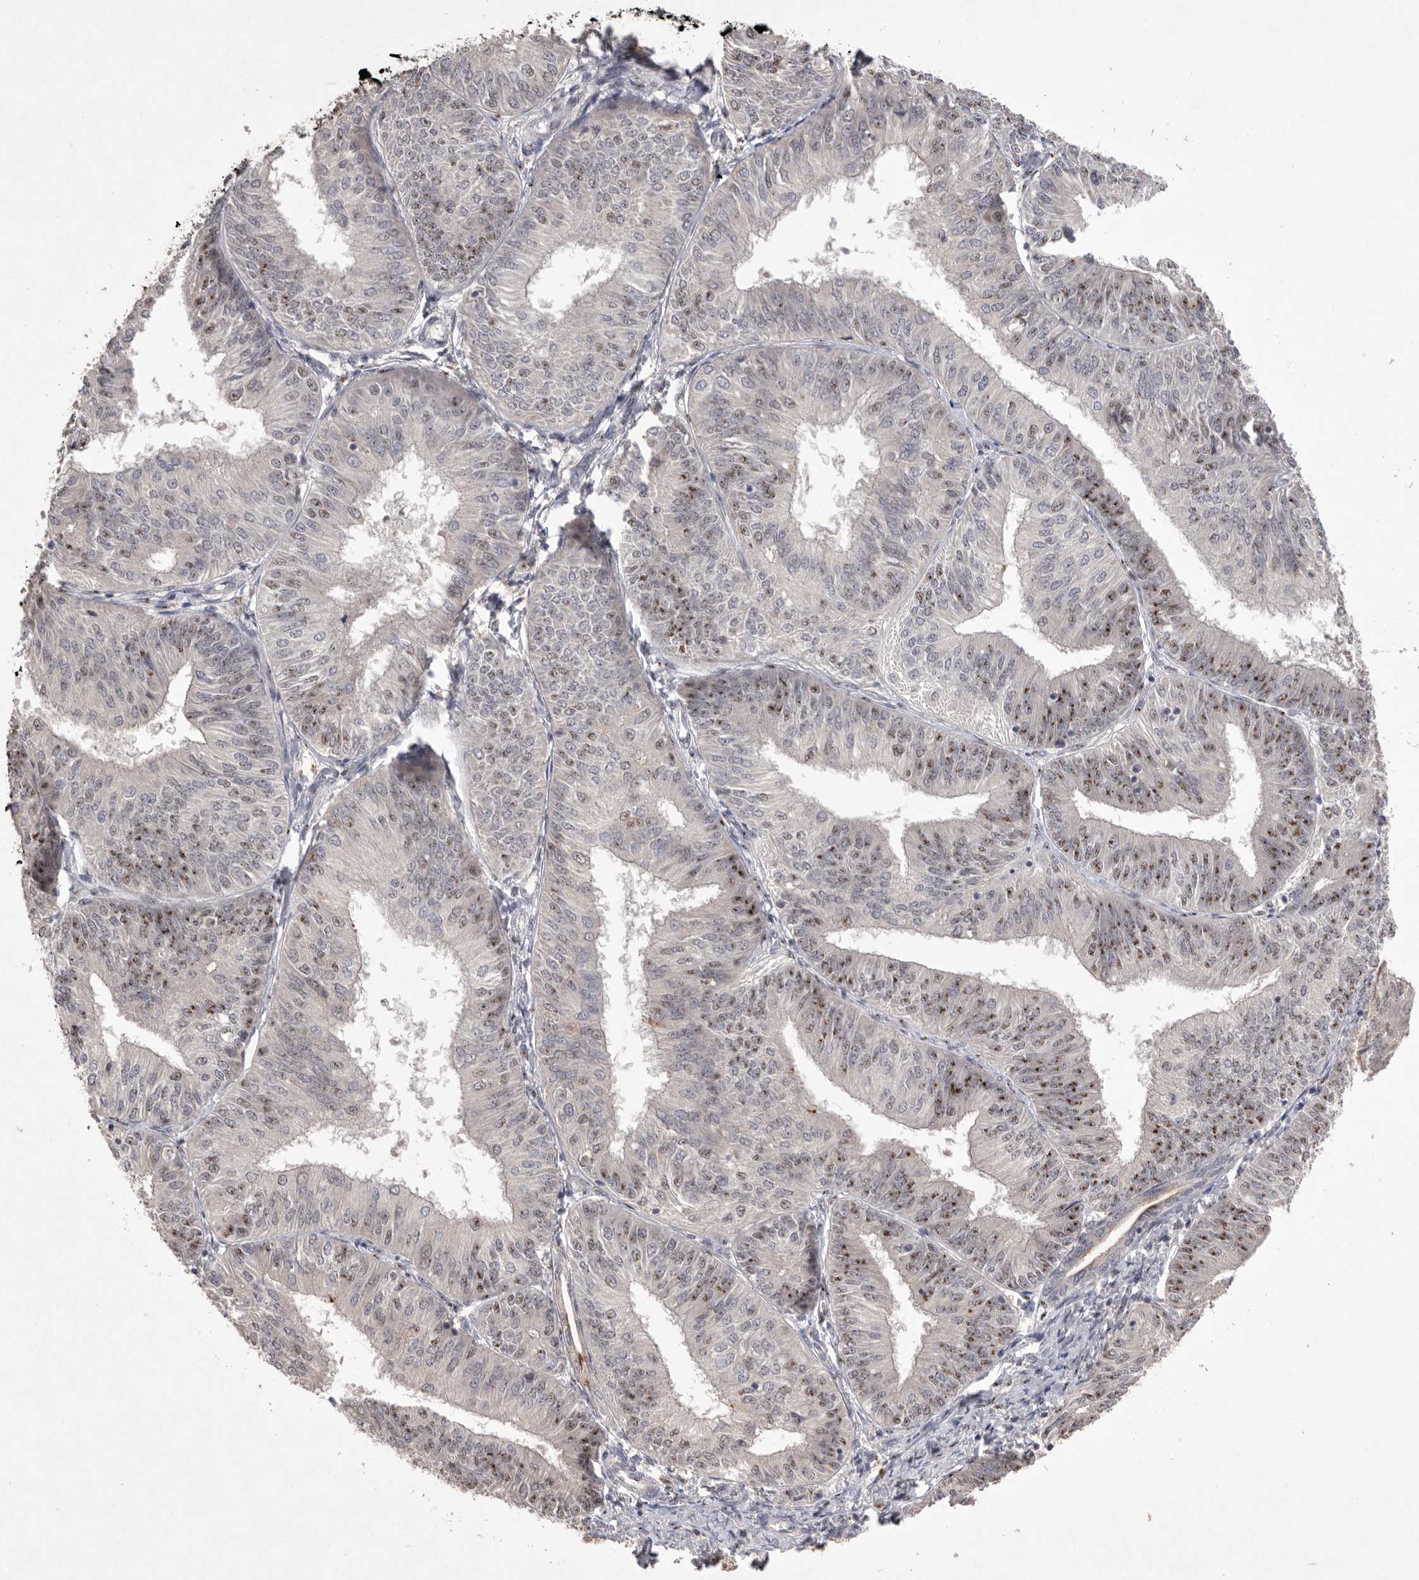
{"staining": {"intensity": "moderate", "quantity": ">75%", "location": "nuclear"}, "tissue": "endometrial cancer", "cell_type": "Tumor cells", "image_type": "cancer", "snomed": [{"axis": "morphology", "description": "Adenocarcinoma, NOS"}, {"axis": "topography", "description": "Endometrium"}], "caption": "Human endometrial cancer stained with a brown dye demonstrates moderate nuclear positive expression in about >75% of tumor cells.", "gene": "HUS1", "patient": {"sex": "female", "age": 58}}